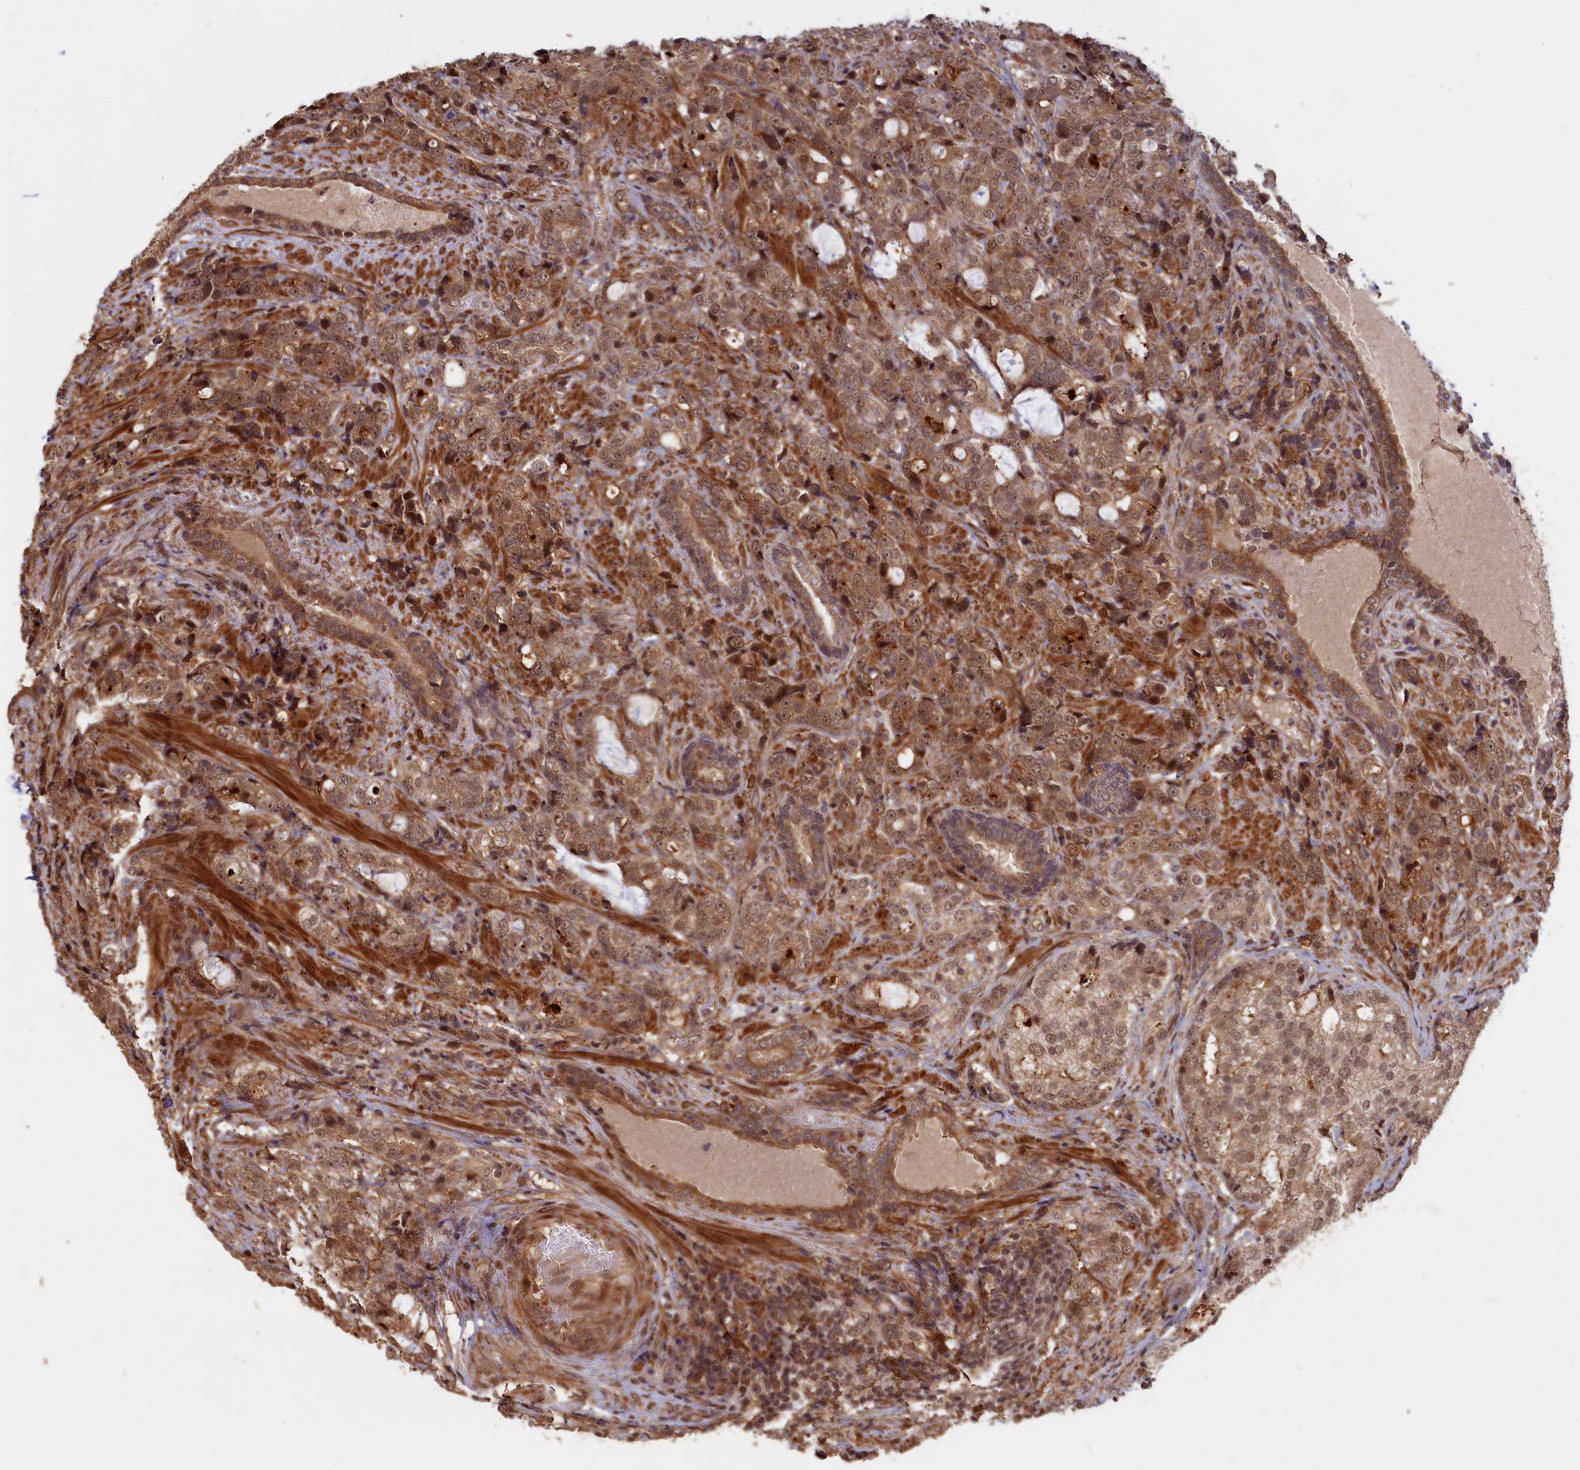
{"staining": {"intensity": "moderate", "quantity": ">75%", "location": "cytoplasmic/membranous,nuclear"}, "tissue": "prostate cancer", "cell_type": "Tumor cells", "image_type": "cancer", "snomed": [{"axis": "morphology", "description": "Adenocarcinoma, High grade"}, {"axis": "topography", "description": "Prostate"}], "caption": "Immunohistochemical staining of human prostate cancer reveals medium levels of moderate cytoplasmic/membranous and nuclear positivity in about >75% of tumor cells.", "gene": "HIF3A", "patient": {"sex": "male", "age": 67}}